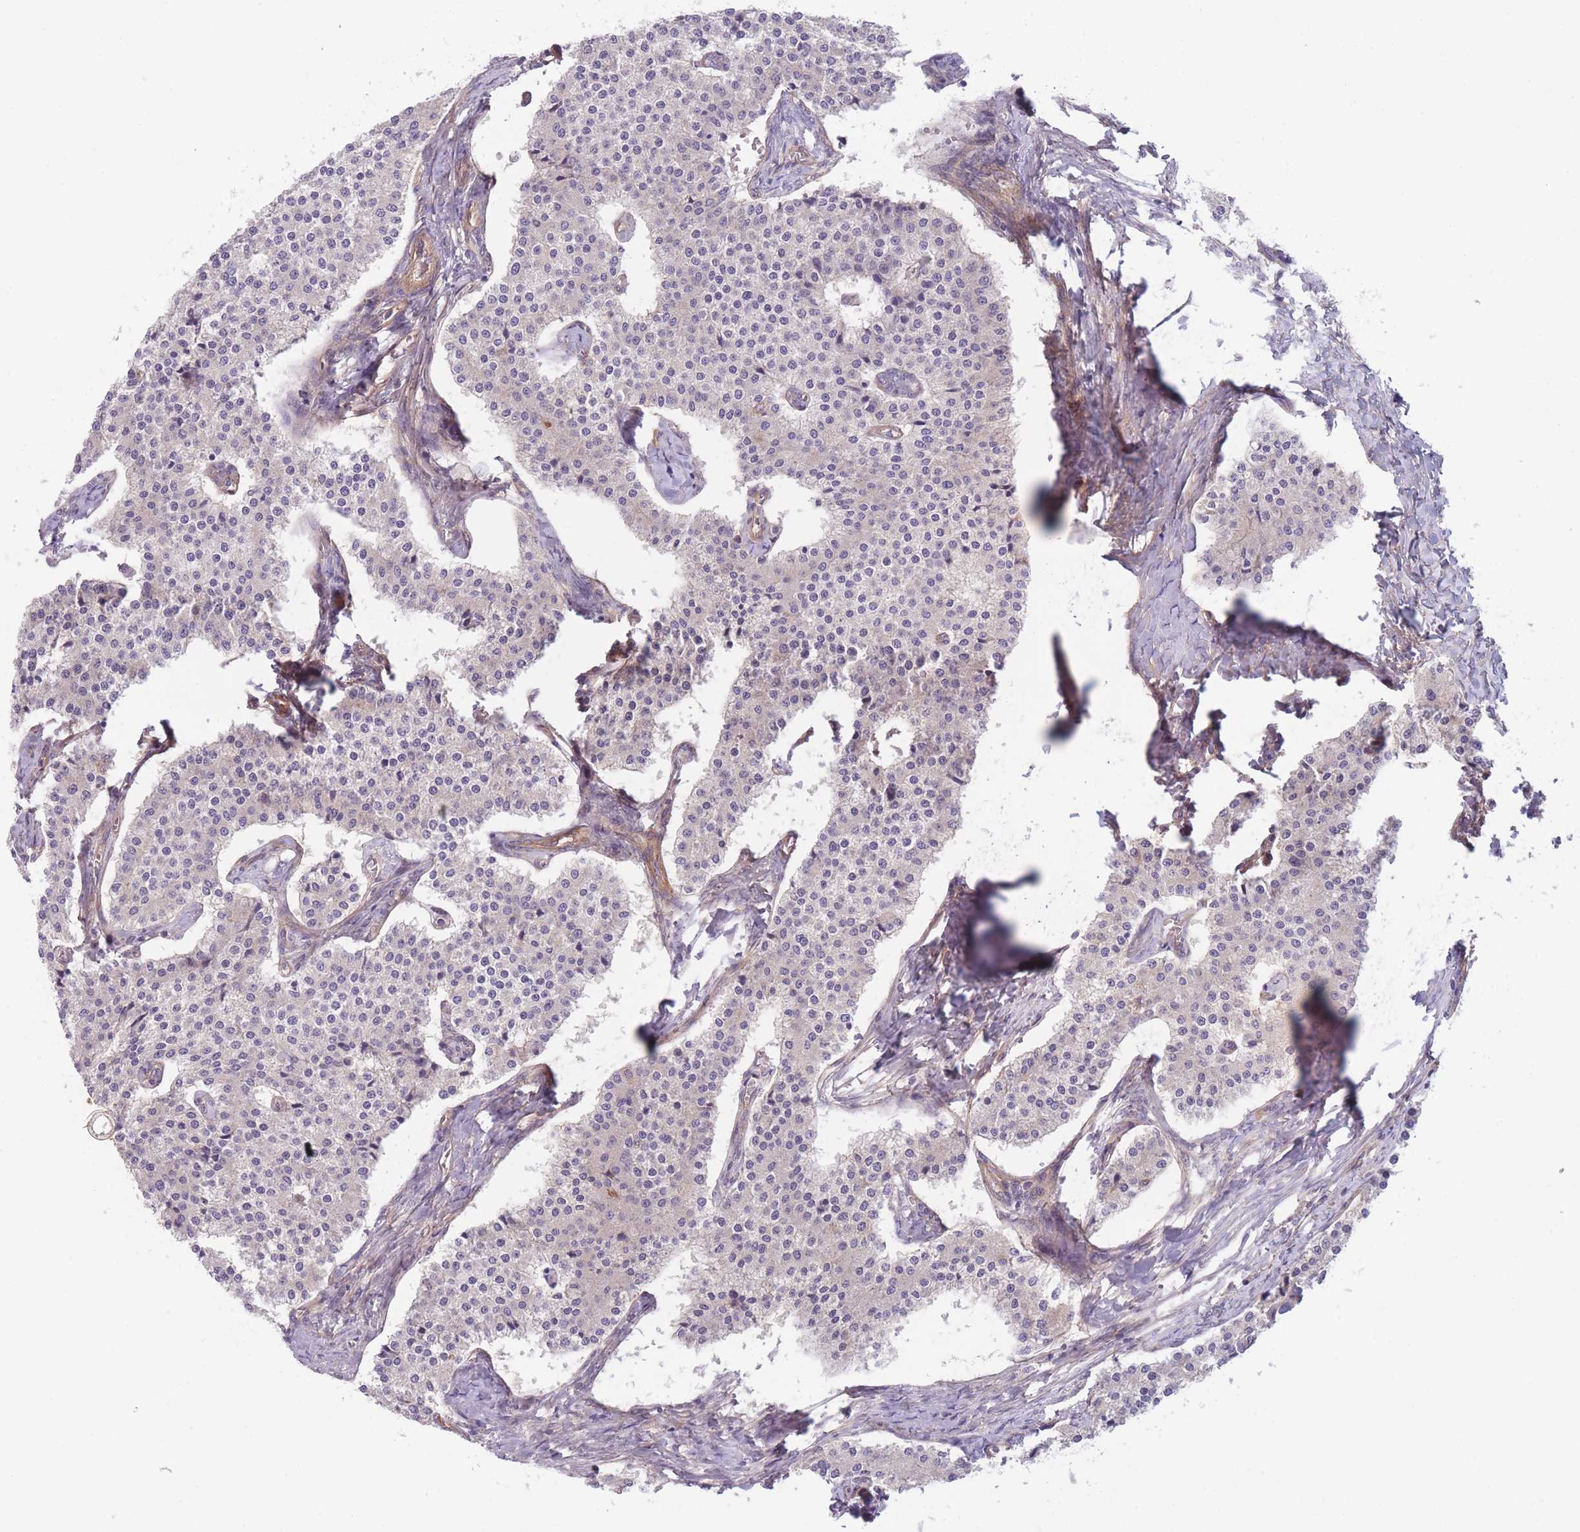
{"staining": {"intensity": "negative", "quantity": "none", "location": "none"}, "tissue": "carcinoid", "cell_type": "Tumor cells", "image_type": "cancer", "snomed": [{"axis": "morphology", "description": "Carcinoid, malignant, NOS"}, {"axis": "topography", "description": "Colon"}], "caption": "The histopathology image shows no significant expression in tumor cells of carcinoid (malignant).", "gene": "WDR93", "patient": {"sex": "female", "age": 52}}